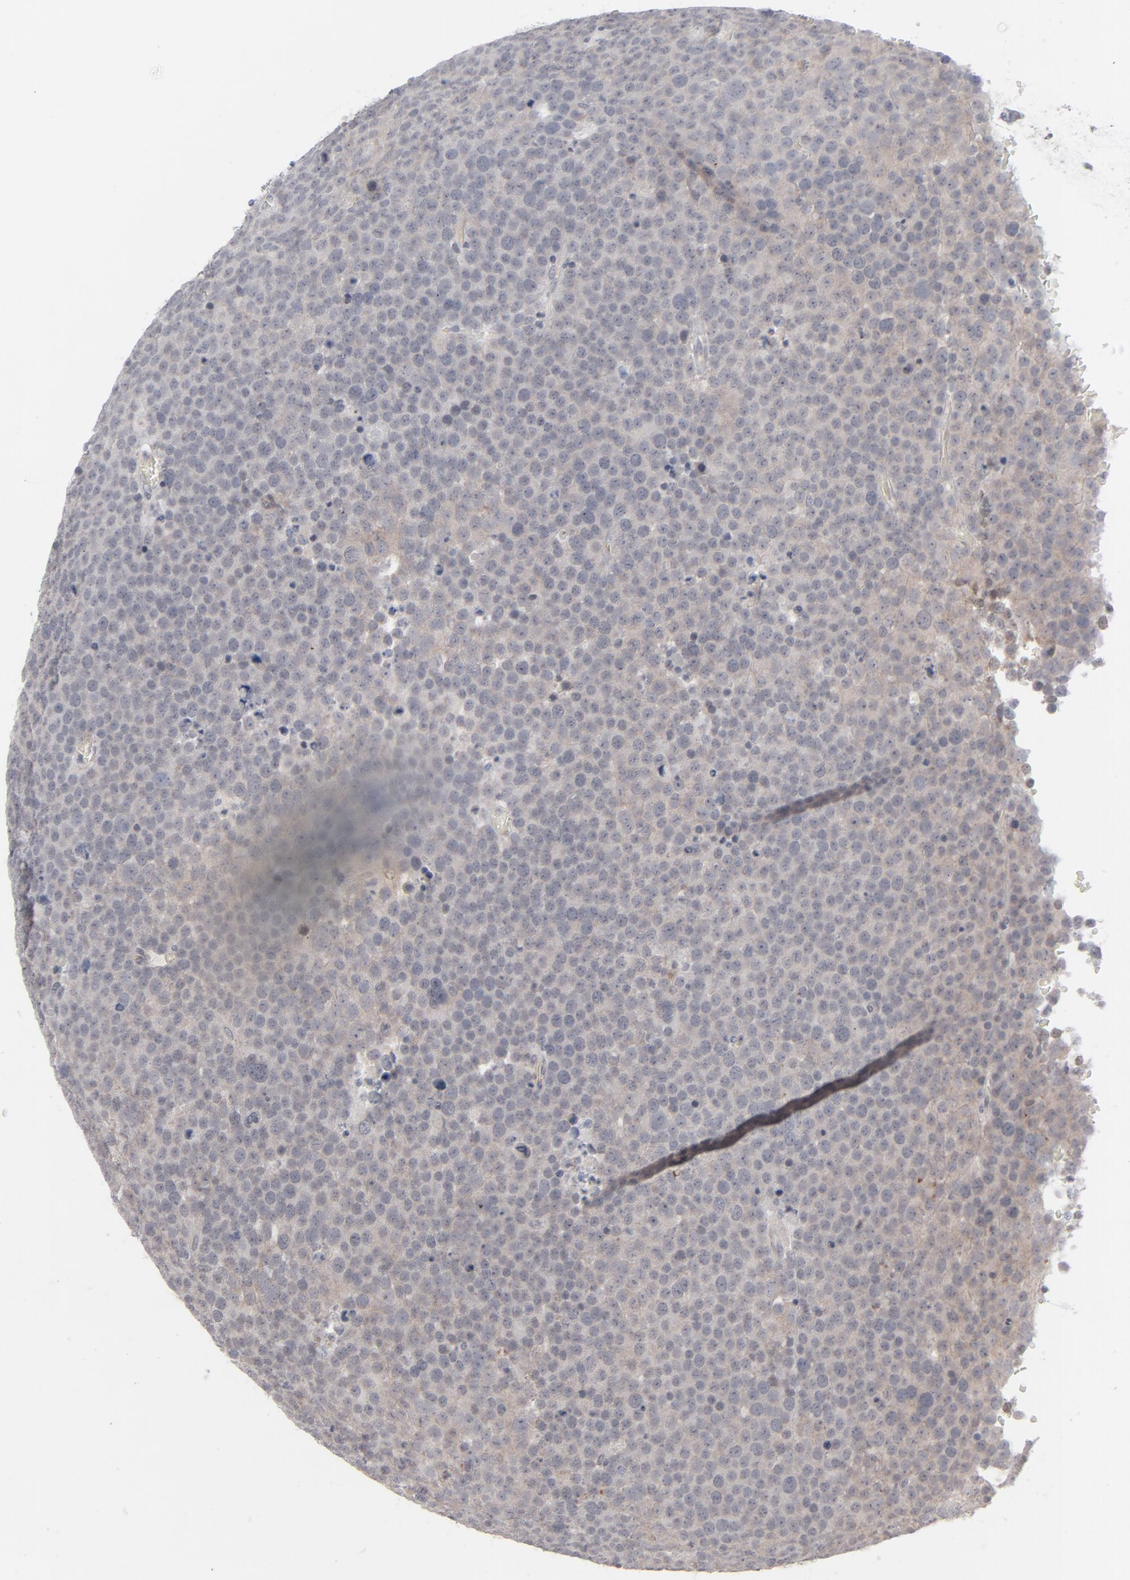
{"staining": {"intensity": "weak", "quantity": "25%-75%", "location": "cytoplasmic/membranous"}, "tissue": "testis cancer", "cell_type": "Tumor cells", "image_type": "cancer", "snomed": [{"axis": "morphology", "description": "Seminoma, NOS"}, {"axis": "topography", "description": "Testis"}], "caption": "Immunohistochemistry (DAB (3,3'-diaminobenzidine)) staining of testis cancer reveals weak cytoplasmic/membranous protein positivity in approximately 25%-75% of tumor cells. The staining was performed using DAB to visualize the protein expression in brown, while the nuclei were stained in blue with hematoxylin (Magnification: 20x).", "gene": "POF1B", "patient": {"sex": "male", "age": 71}}